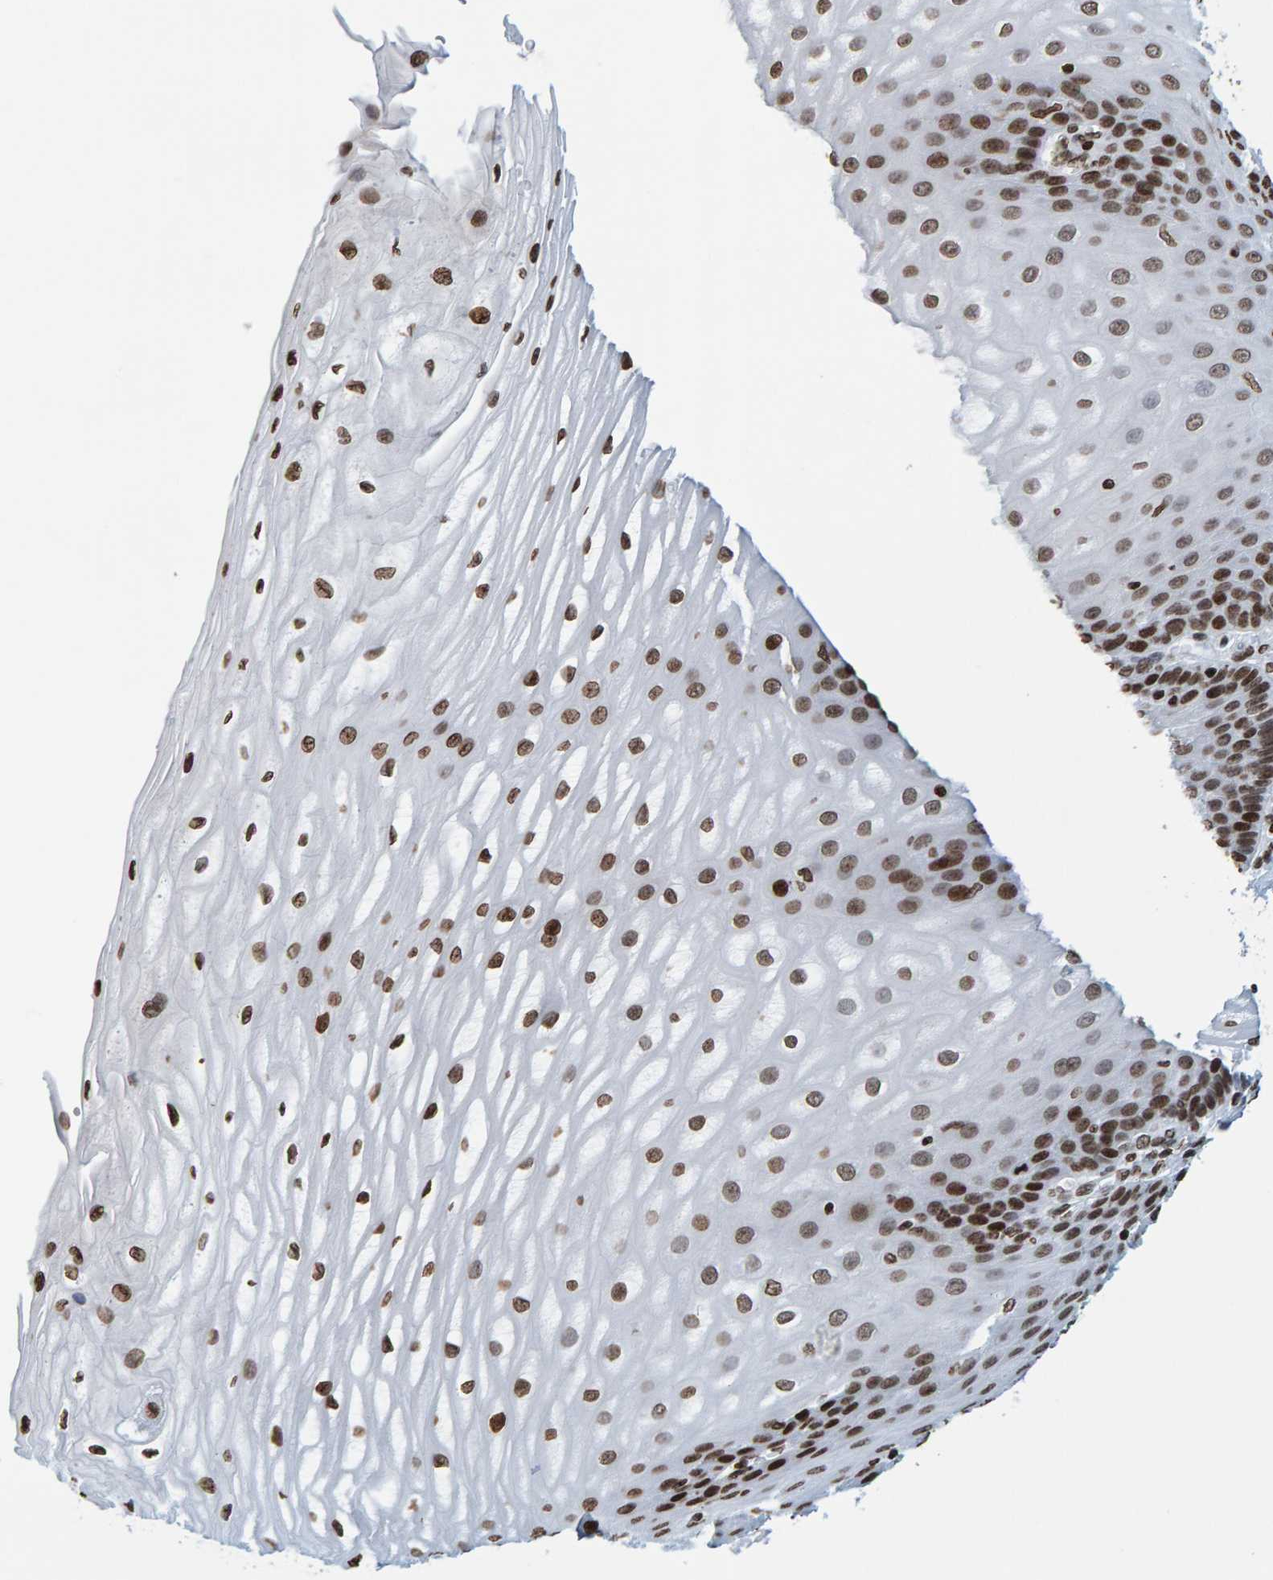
{"staining": {"intensity": "strong", "quantity": ">75%", "location": "nuclear"}, "tissue": "esophagus", "cell_type": "Squamous epithelial cells", "image_type": "normal", "snomed": [{"axis": "morphology", "description": "Normal tissue, NOS"}, {"axis": "topography", "description": "Esophagus"}], "caption": "Brown immunohistochemical staining in benign human esophagus shows strong nuclear expression in about >75% of squamous epithelial cells. (brown staining indicates protein expression, while blue staining denotes nuclei).", "gene": "BRF2", "patient": {"sex": "male", "age": 54}}